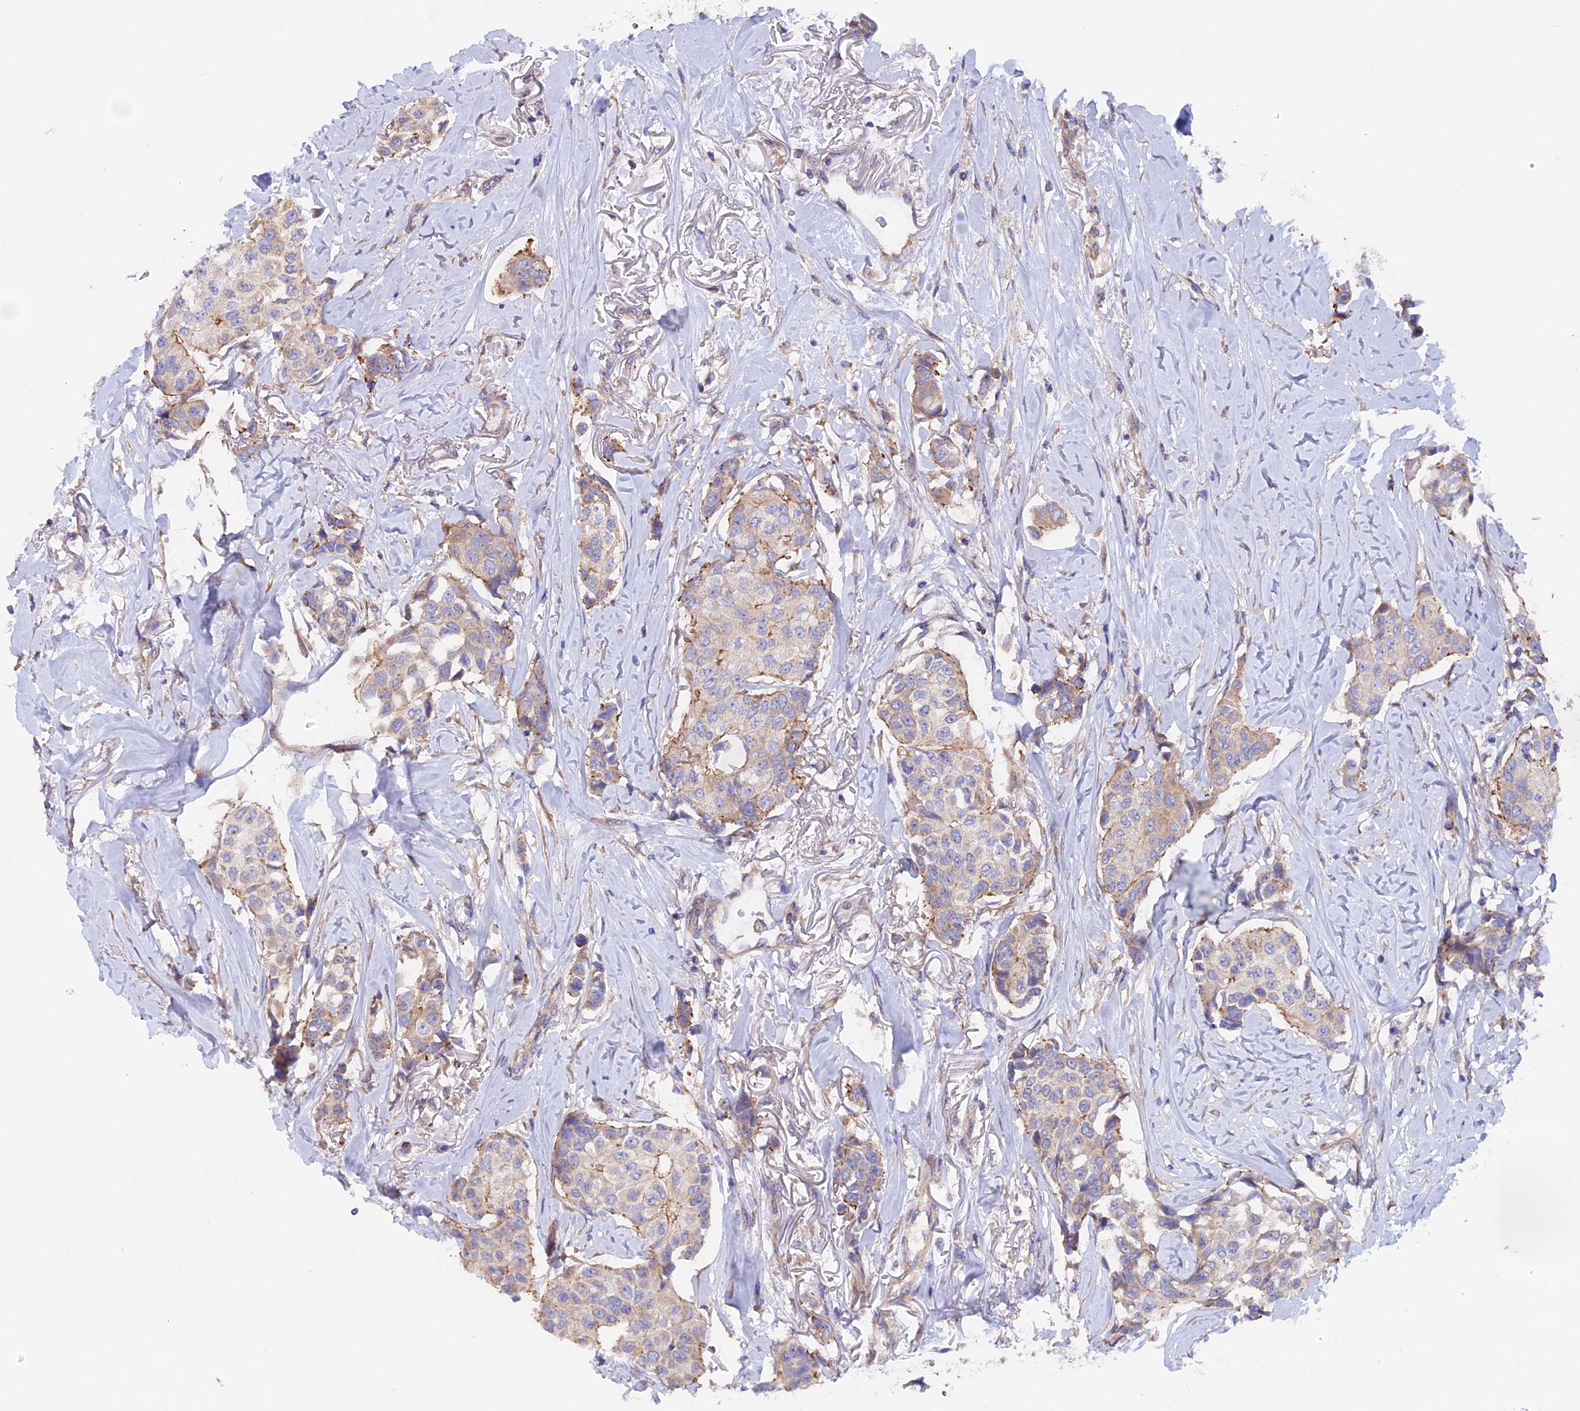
{"staining": {"intensity": "moderate", "quantity": "<25%", "location": "cytoplasmic/membranous"}, "tissue": "breast cancer", "cell_type": "Tumor cells", "image_type": "cancer", "snomed": [{"axis": "morphology", "description": "Duct carcinoma"}, {"axis": "topography", "description": "Breast"}], "caption": "Breast intraductal carcinoma stained with DAB IHC displays low levels of moderate cytoplasmic/membranous expression in approximately <25% of tumor cells.", "gene": "HYCC1", "patient": {"sex": "female", "age": 80}}